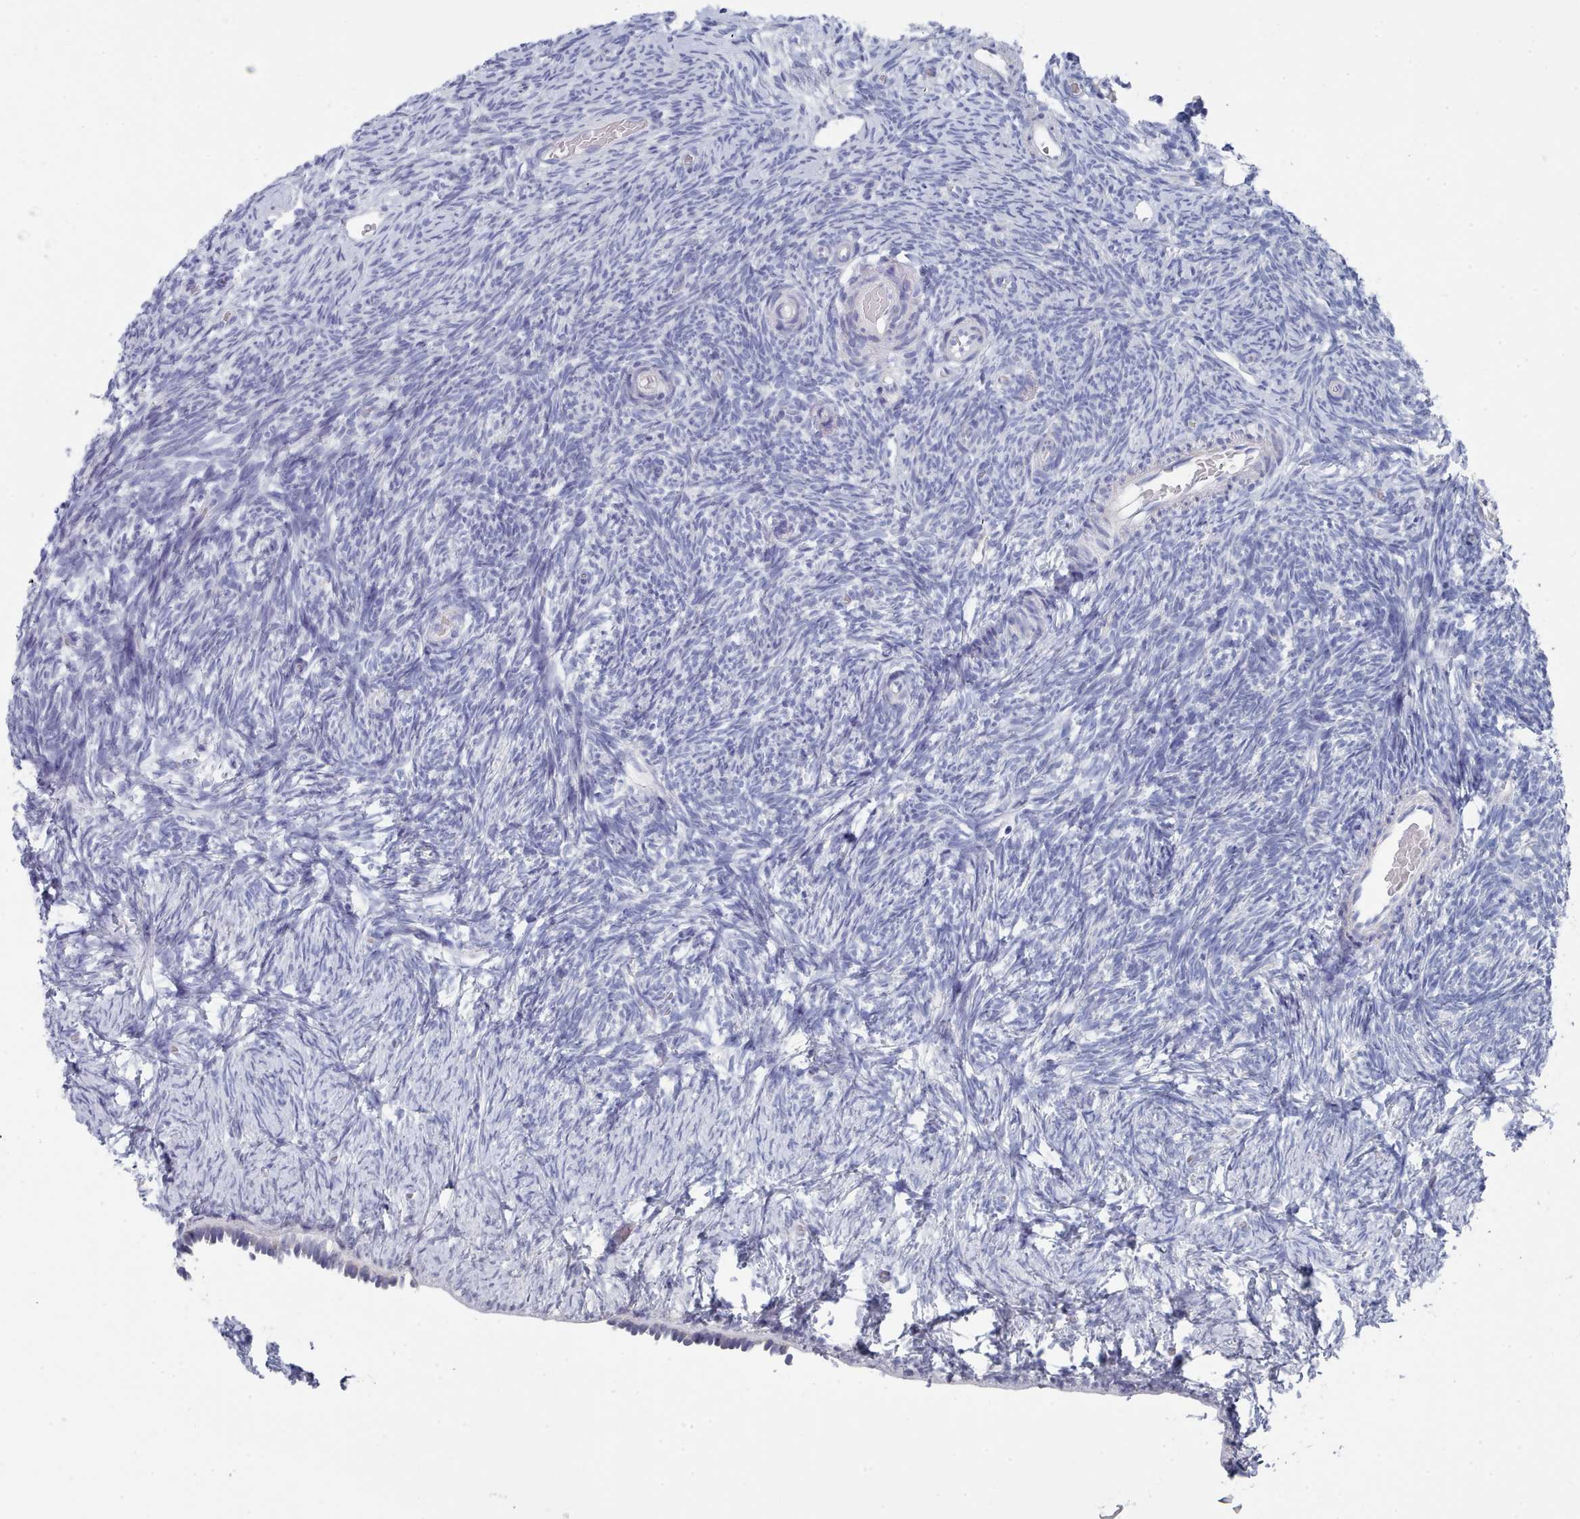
{"staining": {"intensity": "negative", "quantity": "none", "location": "none"}, "tissue": "ovary", "cell_type": "Follicle cells", "image_type": "normal", "snomed": [{"axis": "morphology", "description": "Normal tissue, NOS"}, {"axis": "topography", "description": "Ovary"}], "caption": "Human ovary stained for a protein using IHC displays no staining in follicle cells.", "gene": "ENSG00000285188", "patient": {"sex": "female", "age": 39}}